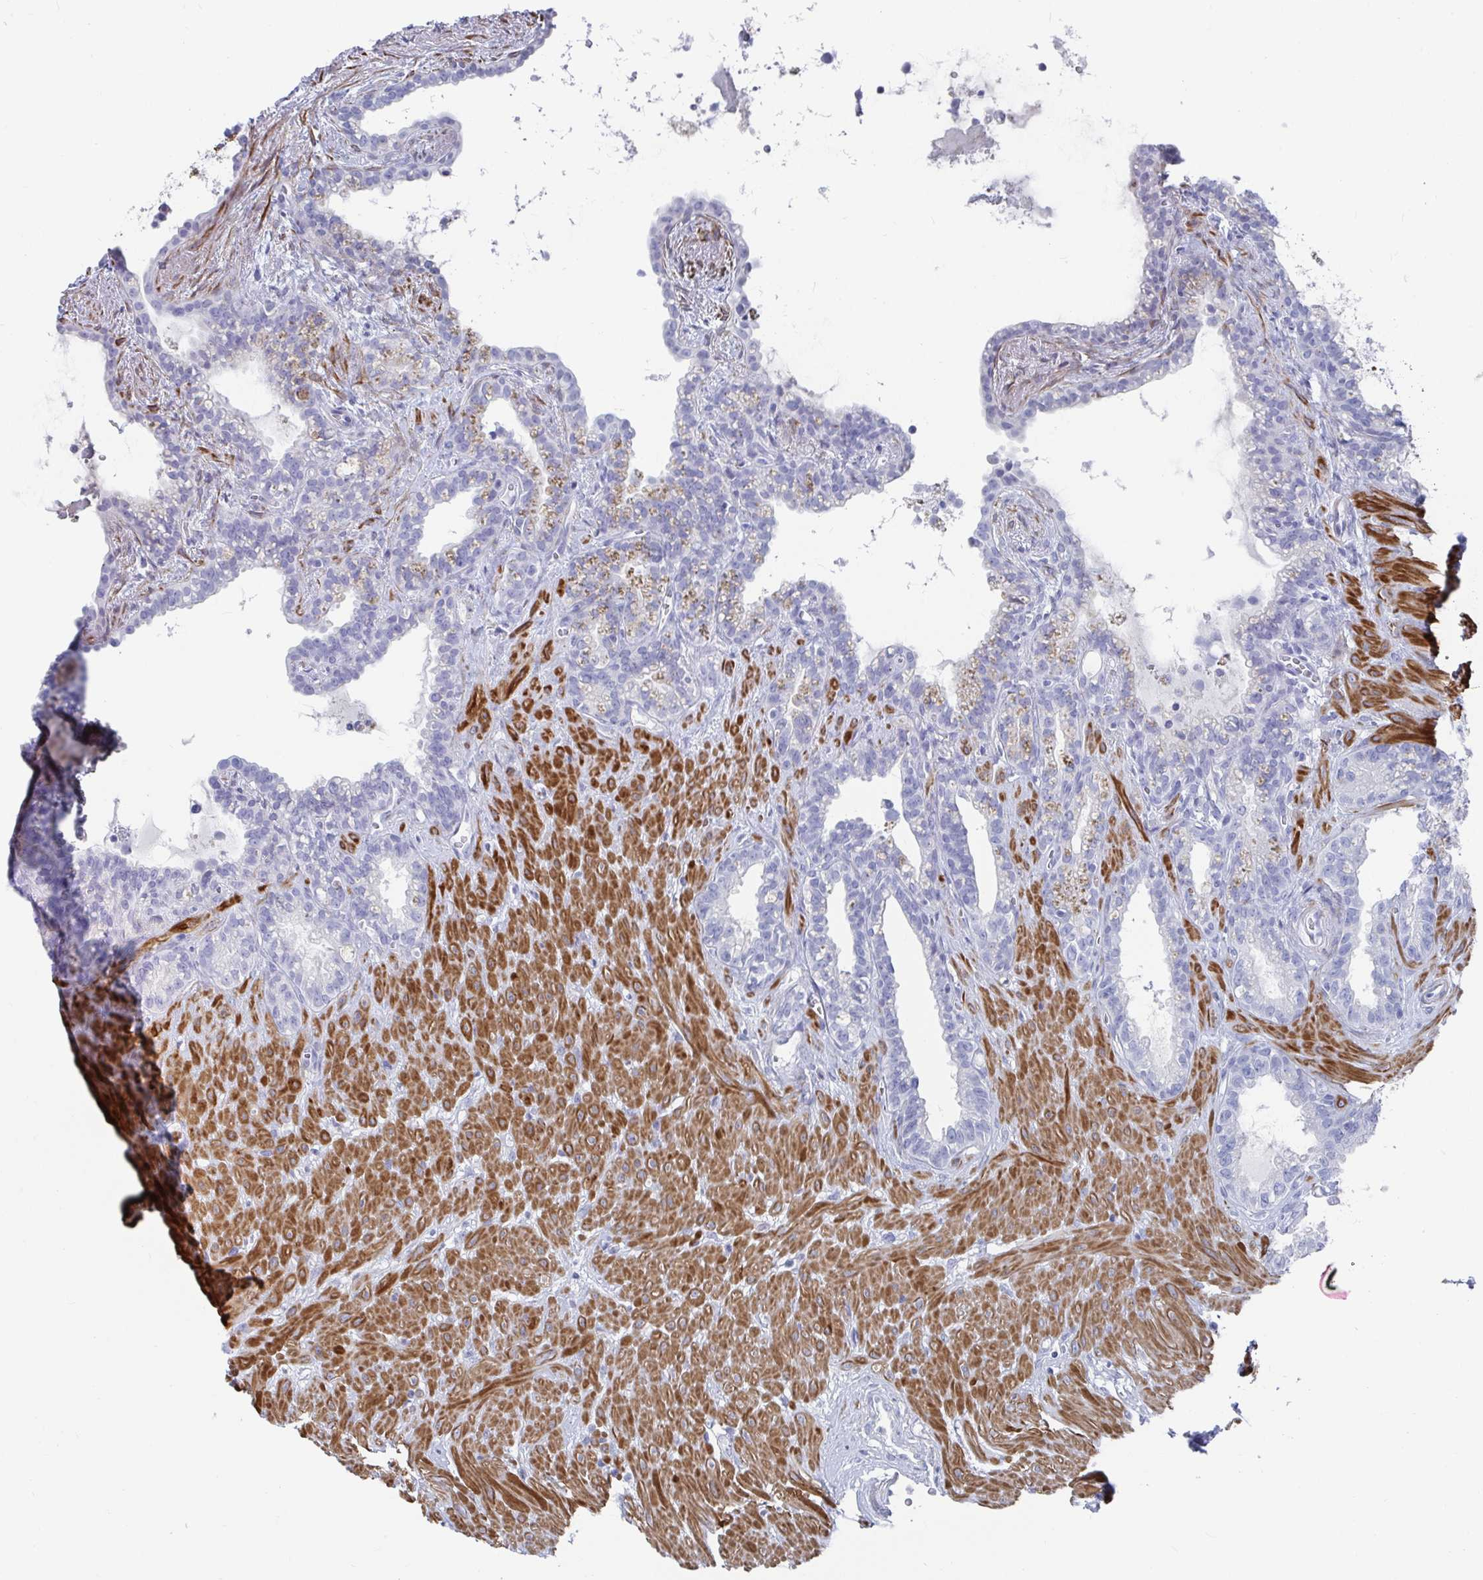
{"staining": {"intensity": "negative", "quantity": "none", "location": "none"}, "tissue": "seminal vesicle", "cell_type": "Glandular cells", "image_type": "normal", "snomed": [{"axis": "morphology", "description": "Normal tissue, NOS"}, {"axis": "topography", "description": "Seminal veicle"}], "caption": "DAB immunohistochemical staining of benign seminal vesicle demonstrates no significant expression in glandular cells.", "gene": "ZFP82", "patient": {"sex": "male", "age": 76}}